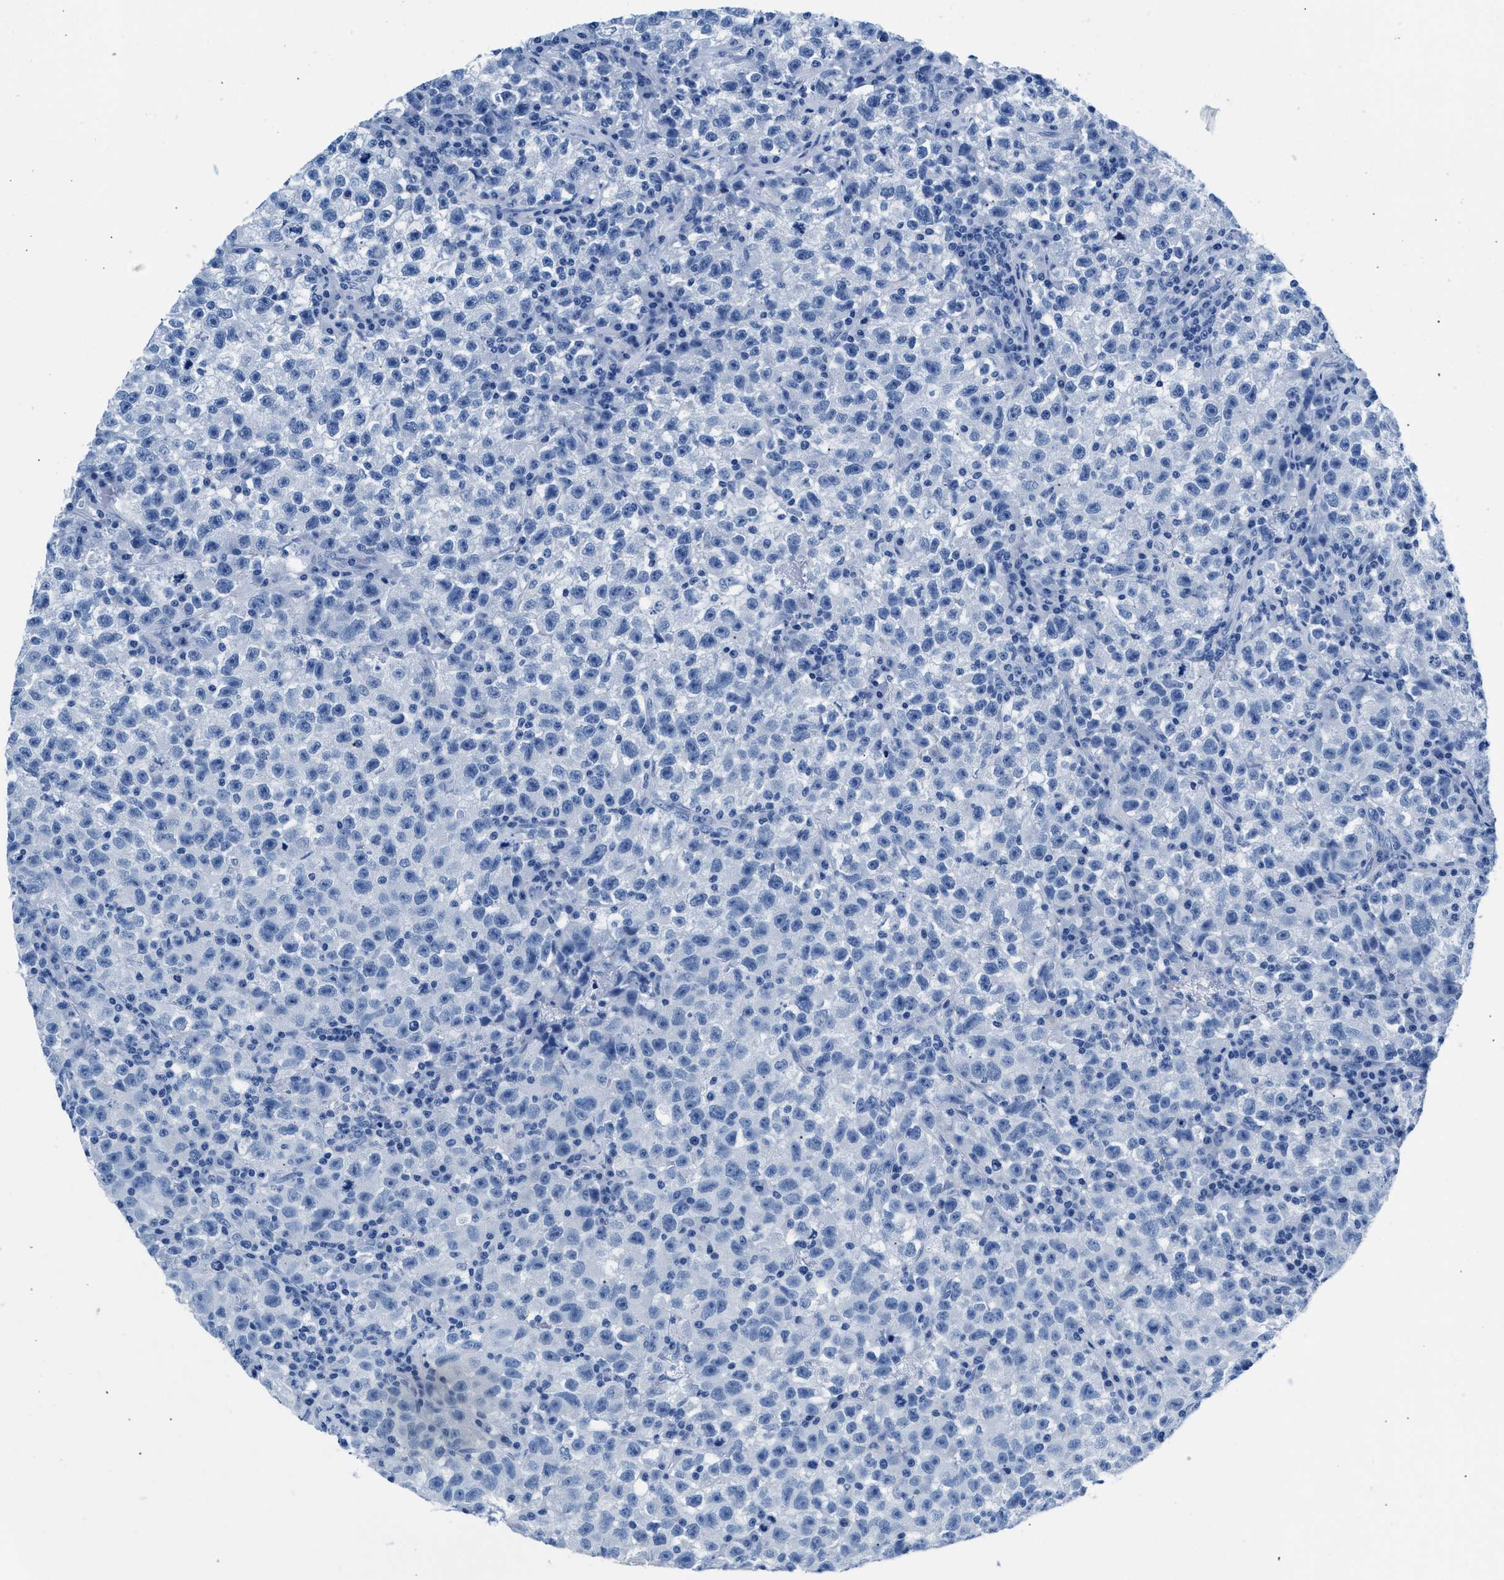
{"staining": {"intensity": "negative", "quantity": "none", "location": "none"}, "tissue": "testis cancer", "cell_type": "Tumor cells", "image_type": "cancer", "snomed": [{"axis": "morphology", "description": "Seminoma, NOS"}, {"axis": "topography", "description": "Testis"}], "caption": "There is no significant positivity in tumor cells of seminoma (testis).", "gene": "CPS1", "patient": {"sex": "male", "age": 22}}